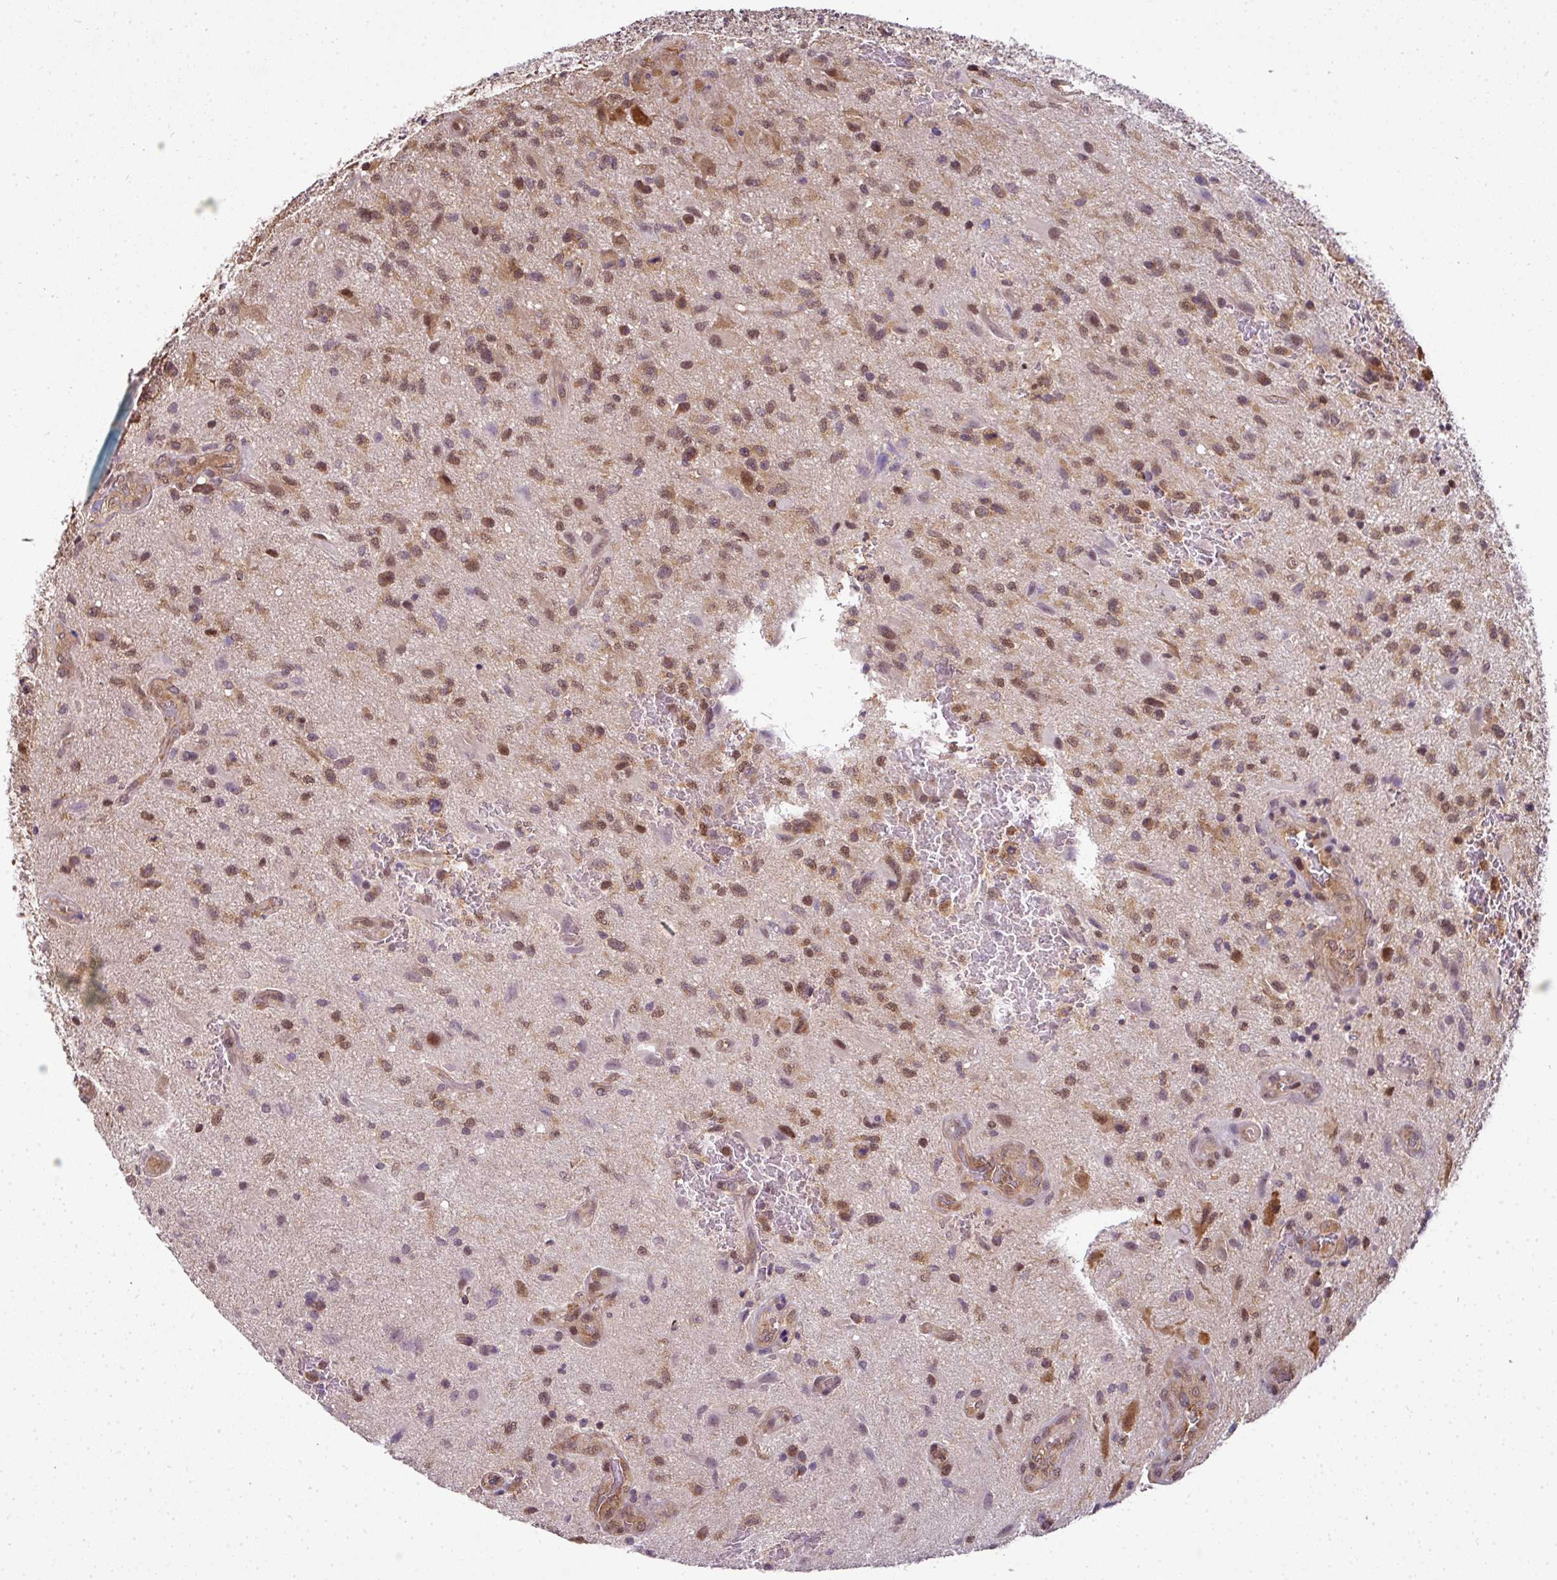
{"staining": {"intensity": "moderate", "quantity": ">75%", "location": "nuclear"}, "tissue": "glioma", "cell_type": "Tumor cells", "image_type": "cancer", "snomed": [{"axis": "morphology", "description": "Glioma, malignant, High grade"}, {"axis": "topography", "description": "Brain"}], "caption": "Immunohistochemistry (IHC) of malignant high-grade glioma displays medium levels of moderate nuclear staining in about >75% of tumor cells.", "gene": "RBM4B", "patient": {"sex": "male", "age": 67}}